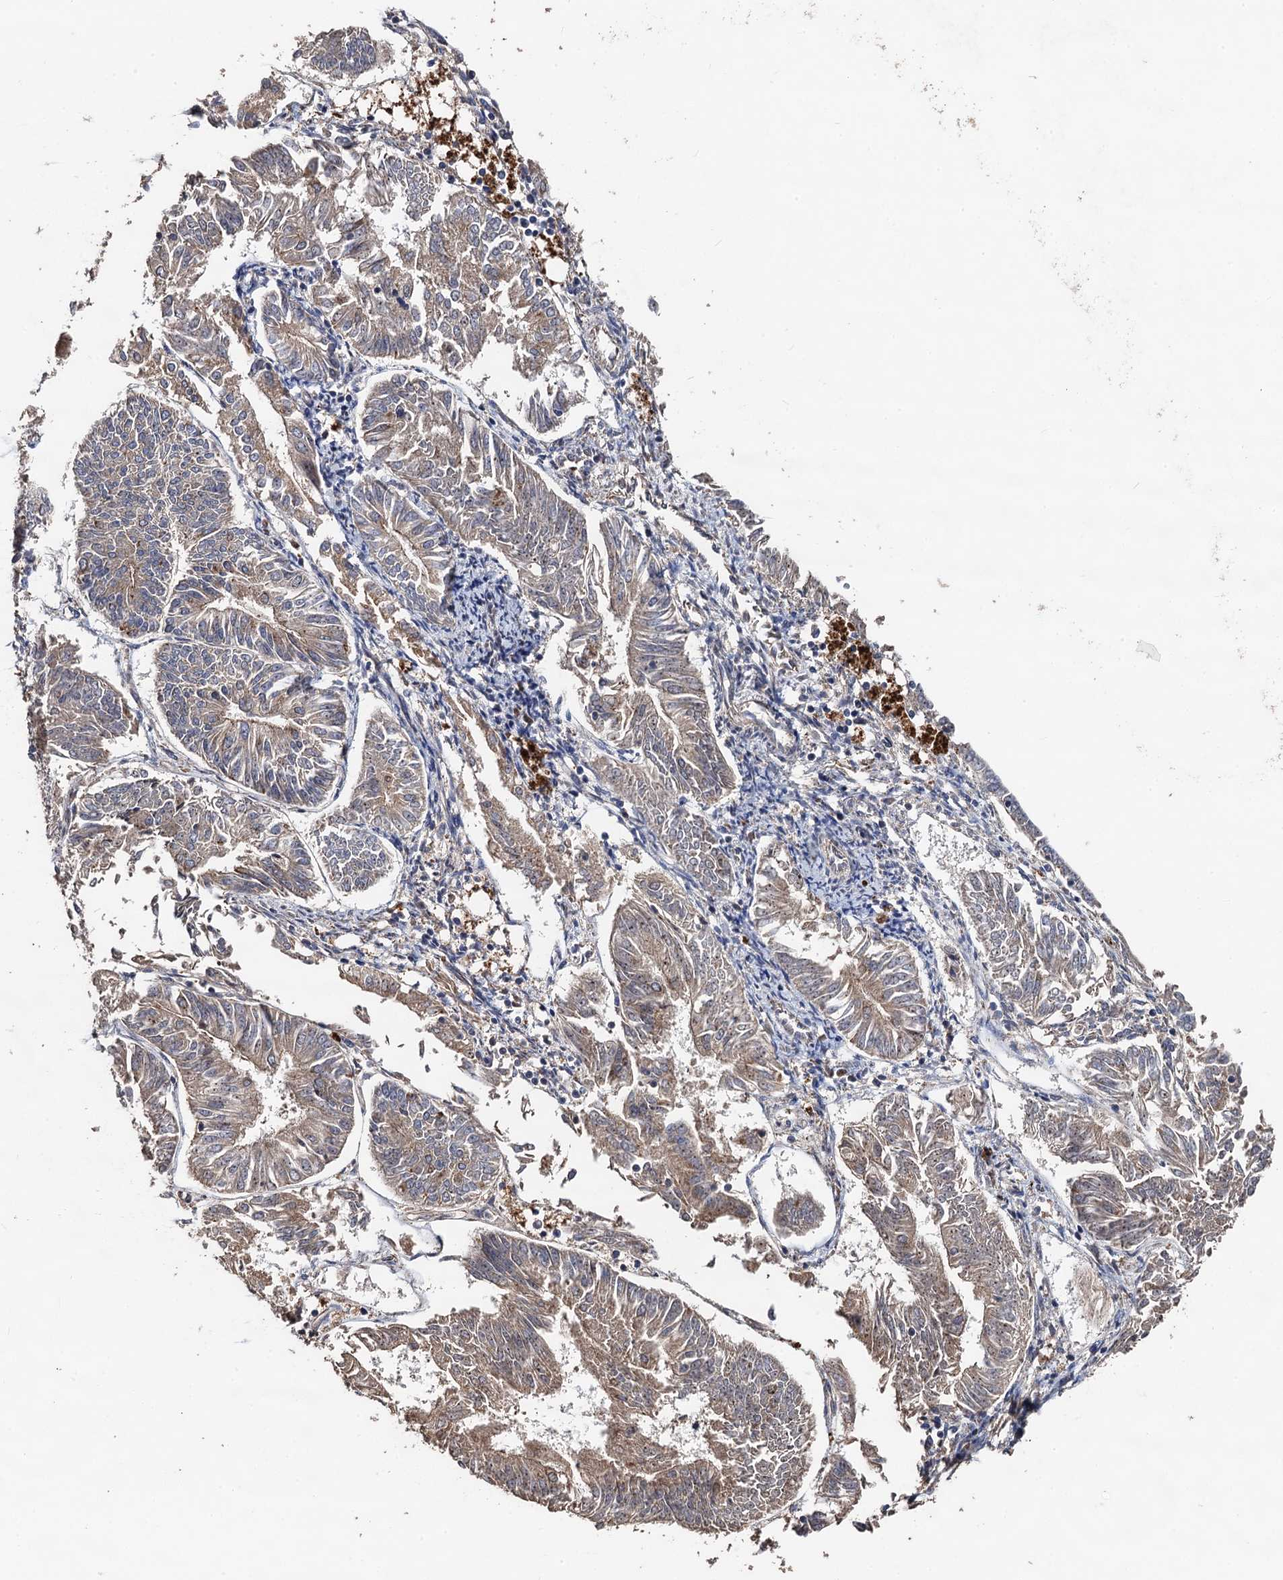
{"staining": {"intensity": "weak", "quantity": "25%-75%", "location": "cytoplasmic/membranous"}, "tissue": "endometrial cancer", "cell_type": "Tumor cells", "image_type": "cancer", "snomed": [{"axis": "morphology", "description": "Adenocarcinoma, NOS"}, {"axis": "topography", "description": "Endometrium"}], "caption": "Weak cytoplasmic/membranous positivity for a protein is appreciated in approximately 25%-75% of tumor cells of adenocarcinoma (endometrial) using immunohistochemistry (IHC).", "gene": "PPTC7", "patient": {"sex": "female", "age": 58}}